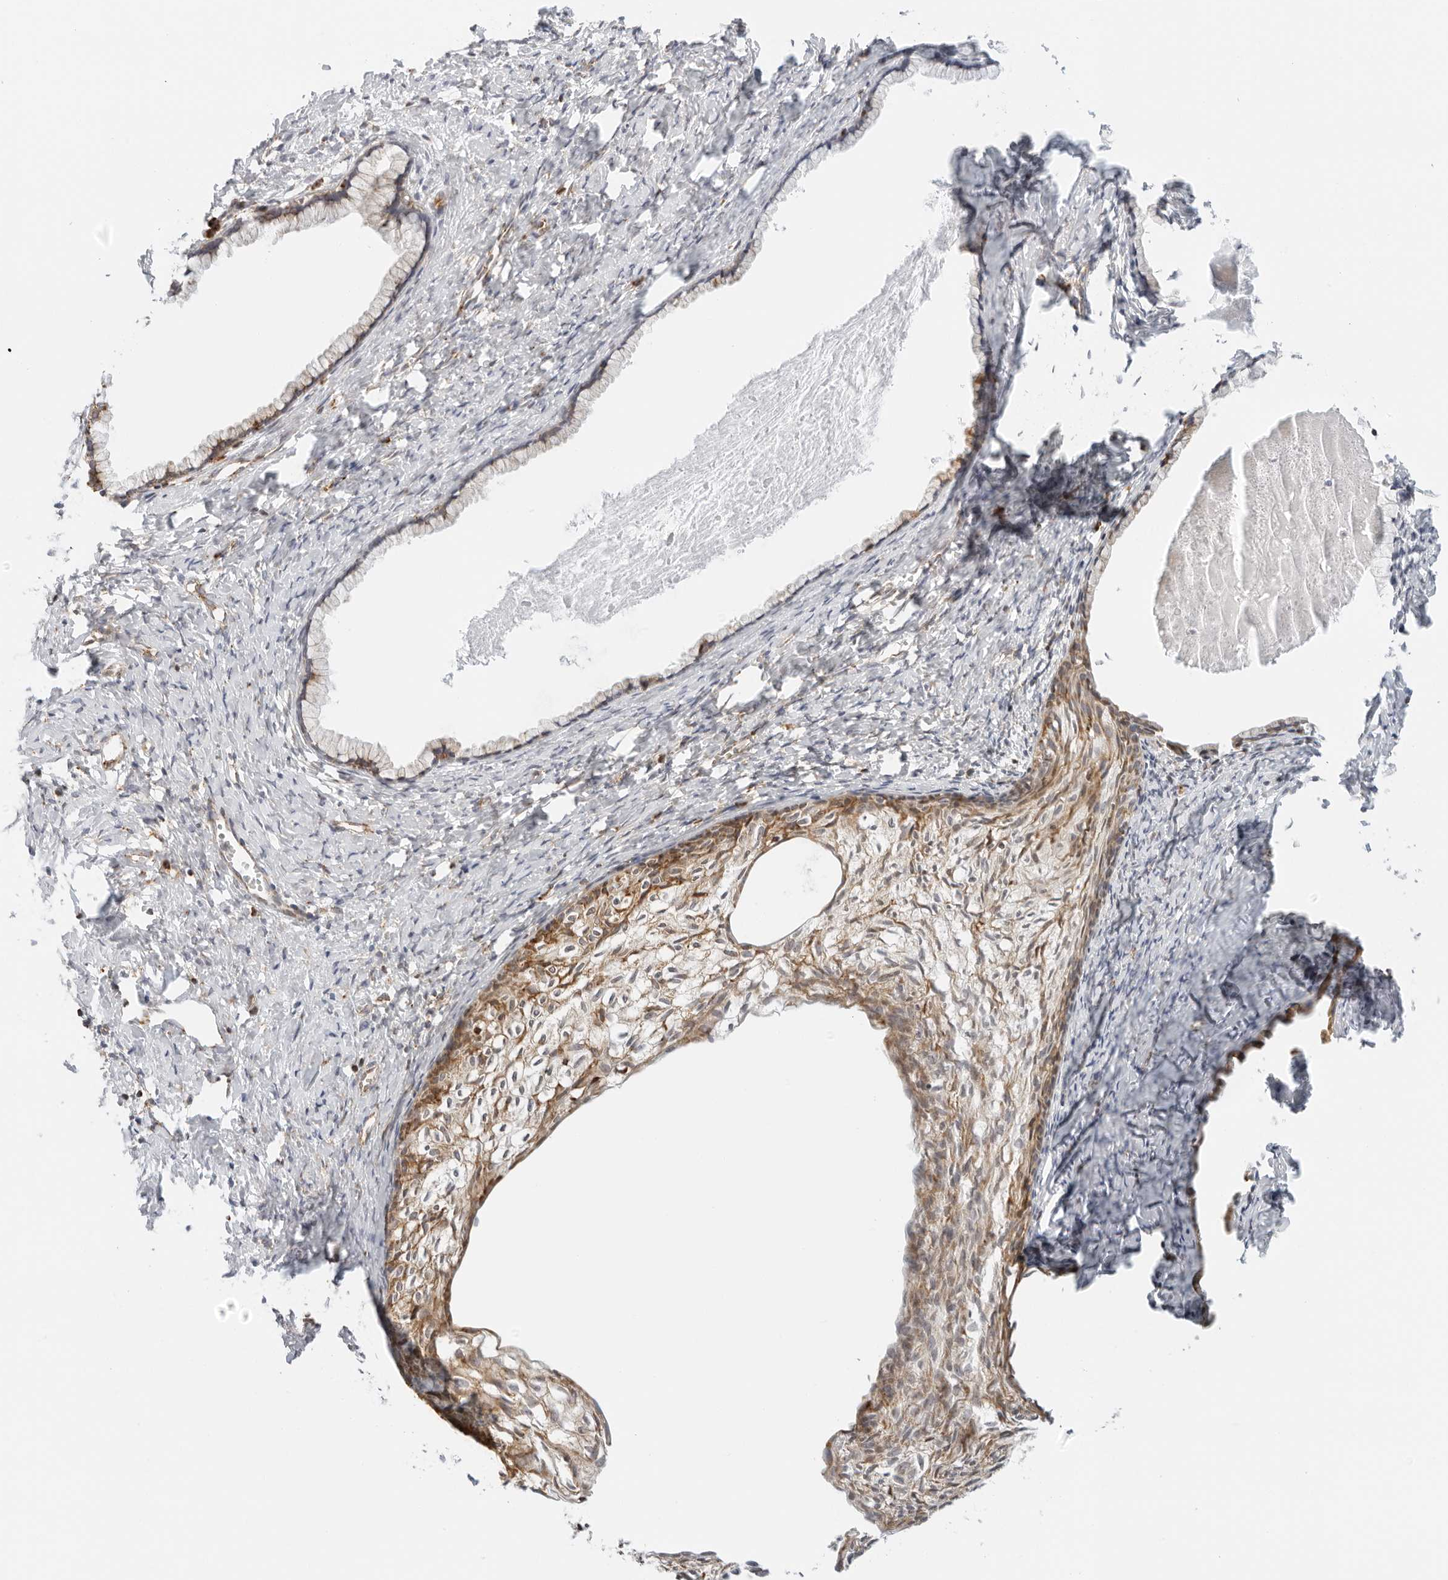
{"staining": {"intensity": "moderate", "quantity": "25%-75%", "location": "cytoplasmic/membranous"}, "tissue": "cervix", "cell_type": "Glandular cells", "image_type": "normal", "snomed": [{"axis": "morphology", "description": "Normal tissue, NOS"}, {"axis": "topography", "description": "Cervix"}], "caption": "Immunohistochemical staining of normal human cervix demonstrates moderate cytoplasmic/membranous protein expression in approximately 25%-75% of glandular cells.", "gene": "RC3H1", "patient": {"sex": "female", "age": 75}}